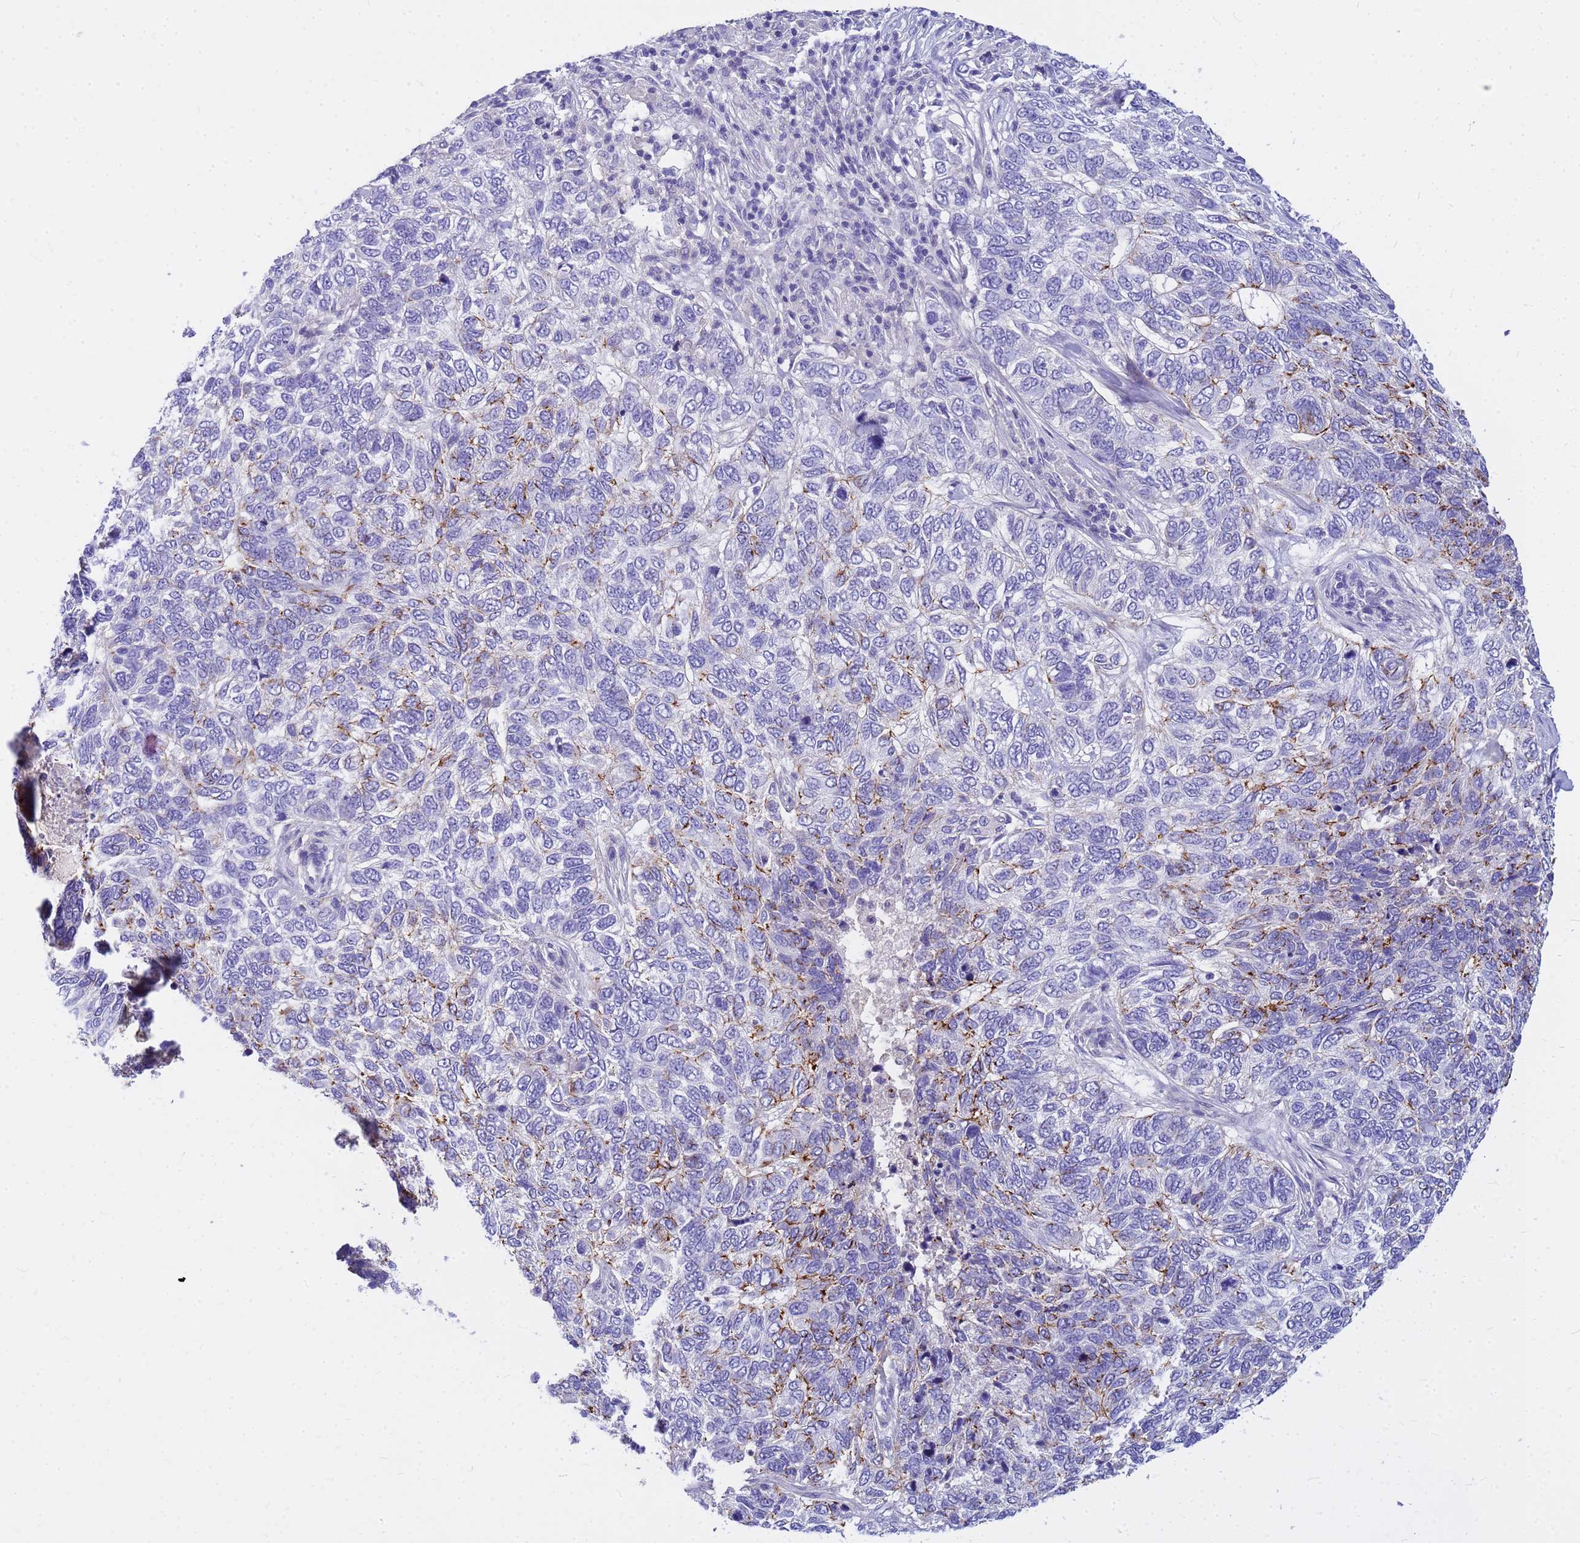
{"staining": {"intensity": "moderate", "quantity": "<25%", "location": "cytoplasmic/membranous"}, "tissue": "skin cancer", "cell_type": "Tumor cells", "image_type": "cancer", "snomed": [{"axis": "morphology", "description": "Basal cell carcinoma"}, {"axis": "topography", "description": "Skin"}], "caption": "Skin basal cell carcinoma stained with a protein marker displays moderate staining in tumor cells.", "gene": "DPRX", "patient": {"sex": "female", "age": 65}}